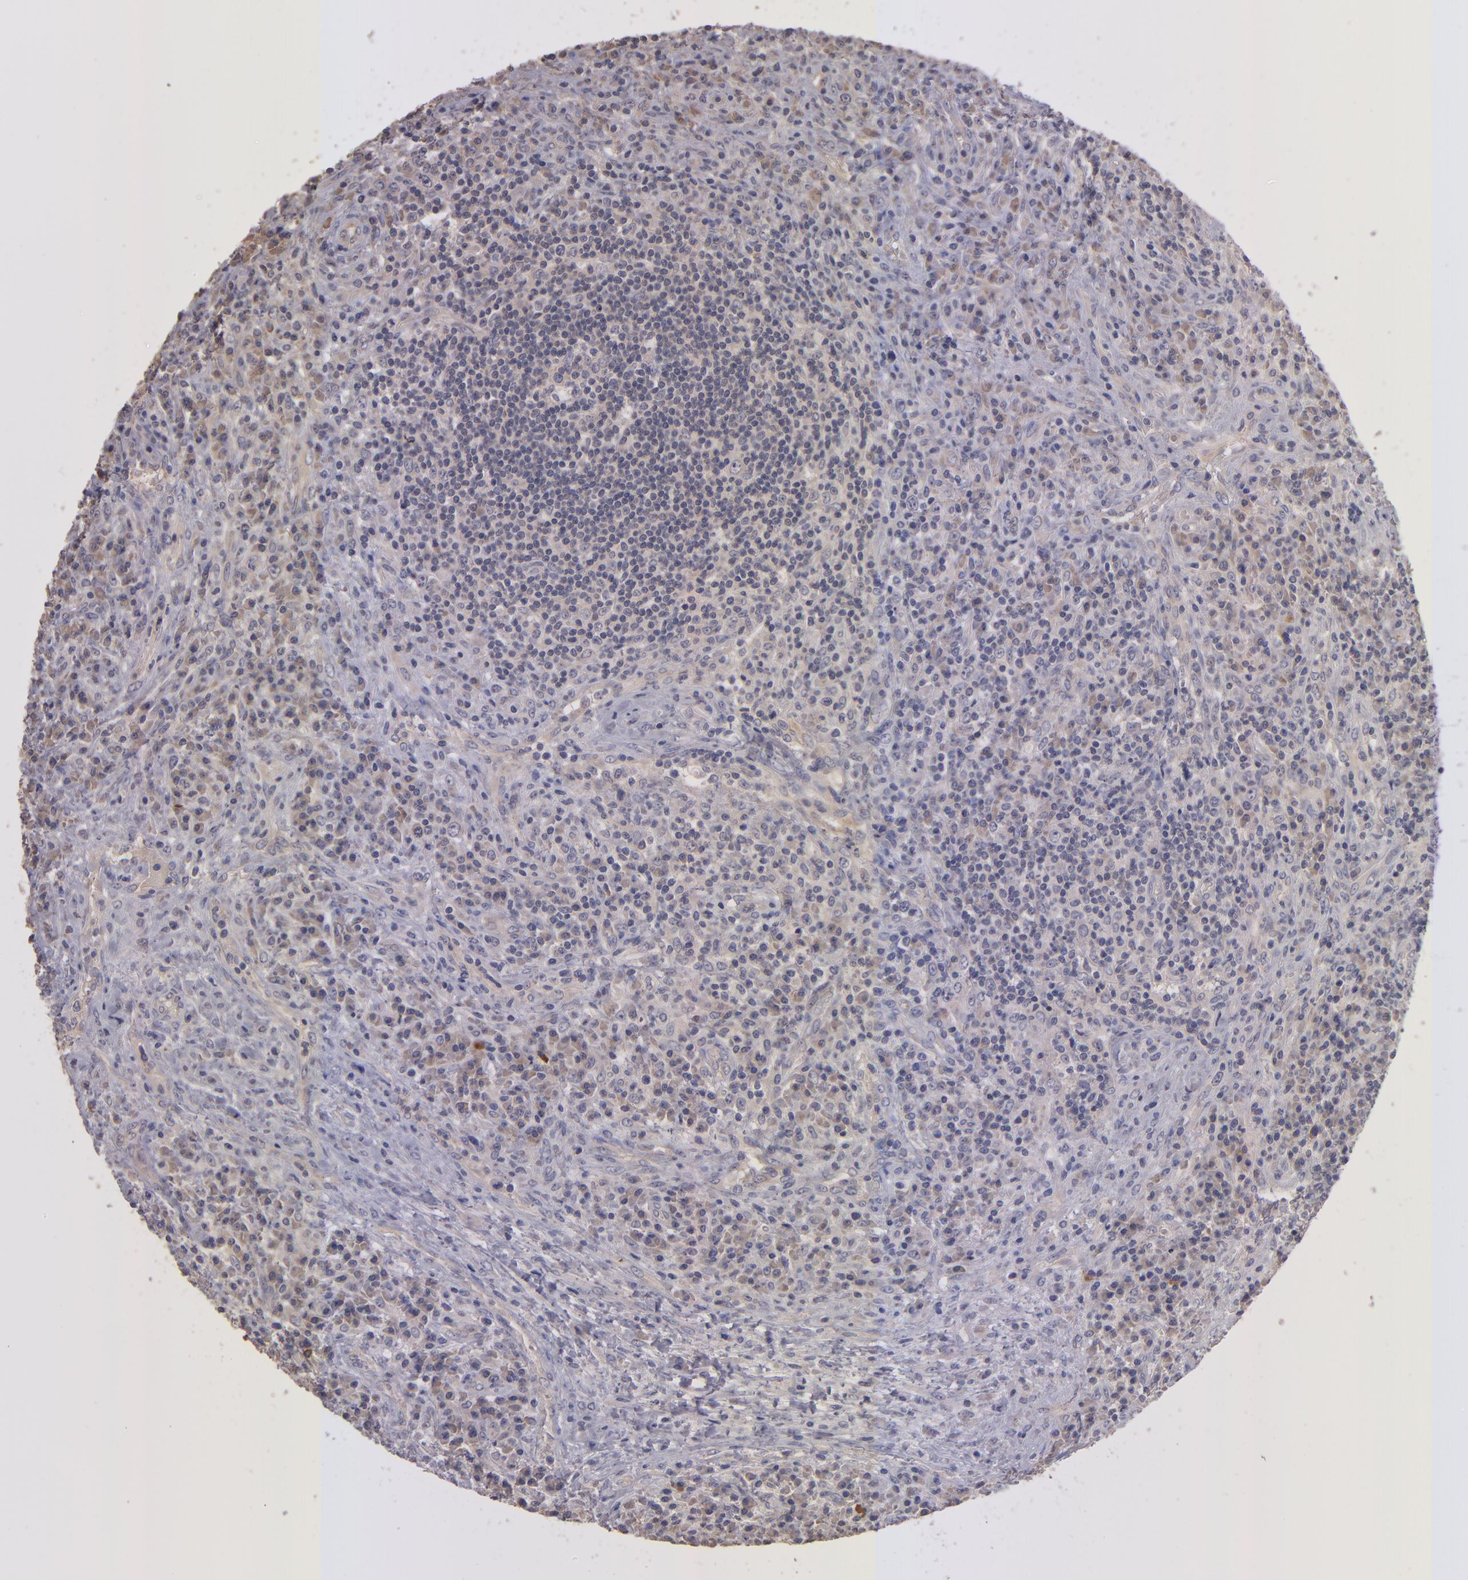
{"staining": {"intensity": "negative", "quantity": "none", "location": "none"}, "tissue": "lymphoma", "cell_type": "Tumor cells", "image_type": "cancer", "snomed": [{"axis": "morphology", "description": "Hodgkin's disease, NOS"}, {"axis": "topography", "description": "Lymph node"}], "caption": "Immunohistochemical staining of human Hodgkin's disease shows no significant positivity in tumor cells.", "gene": "GNAZ", "patient": {"sex": "female", "age": 25}}